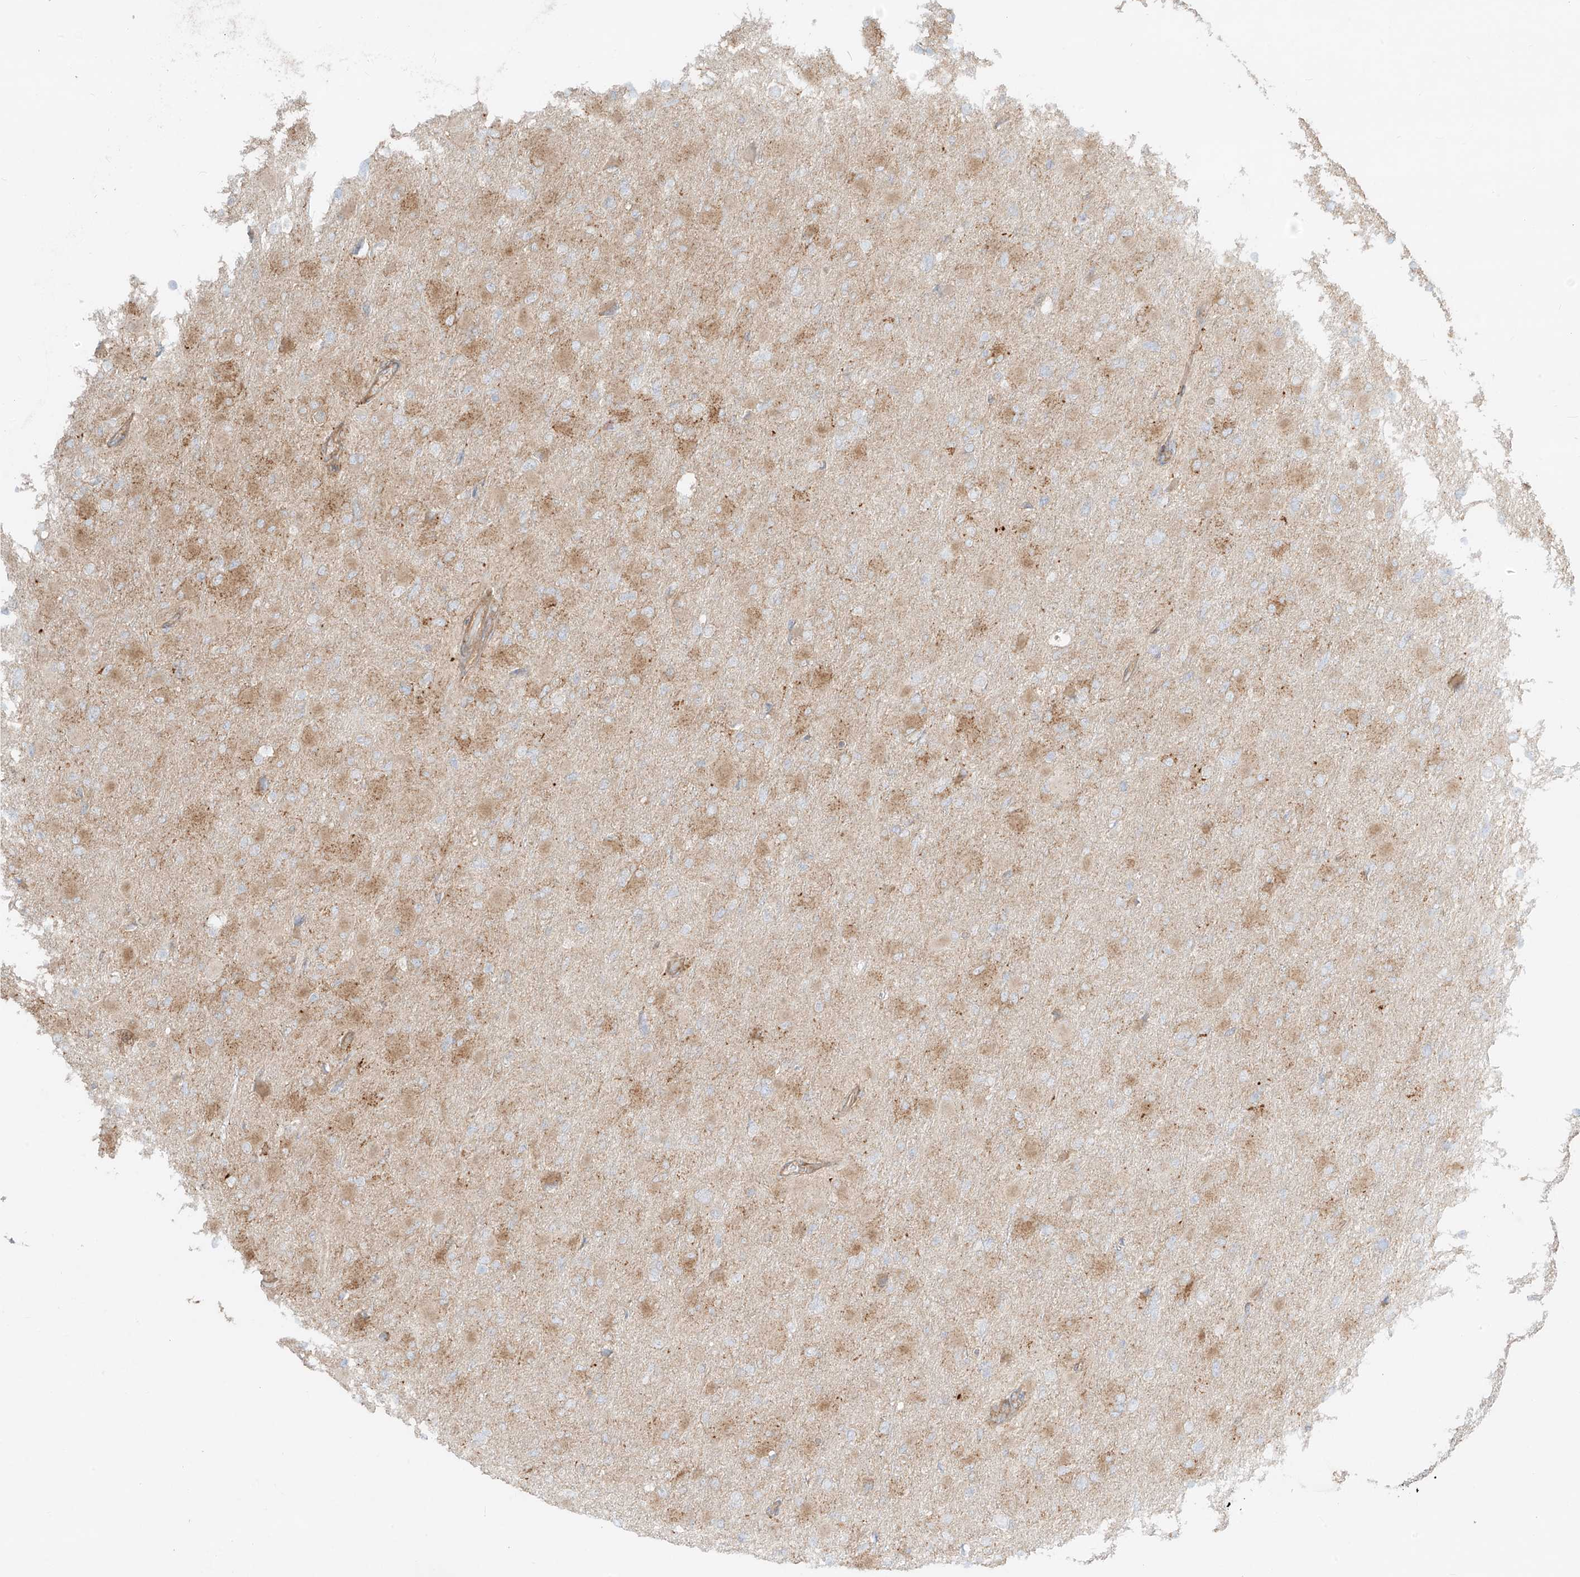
{"staining": {"intensity": "moderate", "quantity": "<25%", "location": "cytoplasmic/membranous"}, "tissue": "glioma", "cell_type": "Tumor cells", "image_type": "cancer", "snomed": [{"axis": "morphology", "description": "Glioma, malignant, High grade"}, {"axis": "topography", "description": "Cerebral cortex"}], "caption": "Tumor cells show low levels of moderate cytoplasmic/membranous expression in approximately <25% of cells in human glioma. Nuclei are stained in blue.", "gene": "CCDC115", "patient": {"sex": "female", "age": 36}}